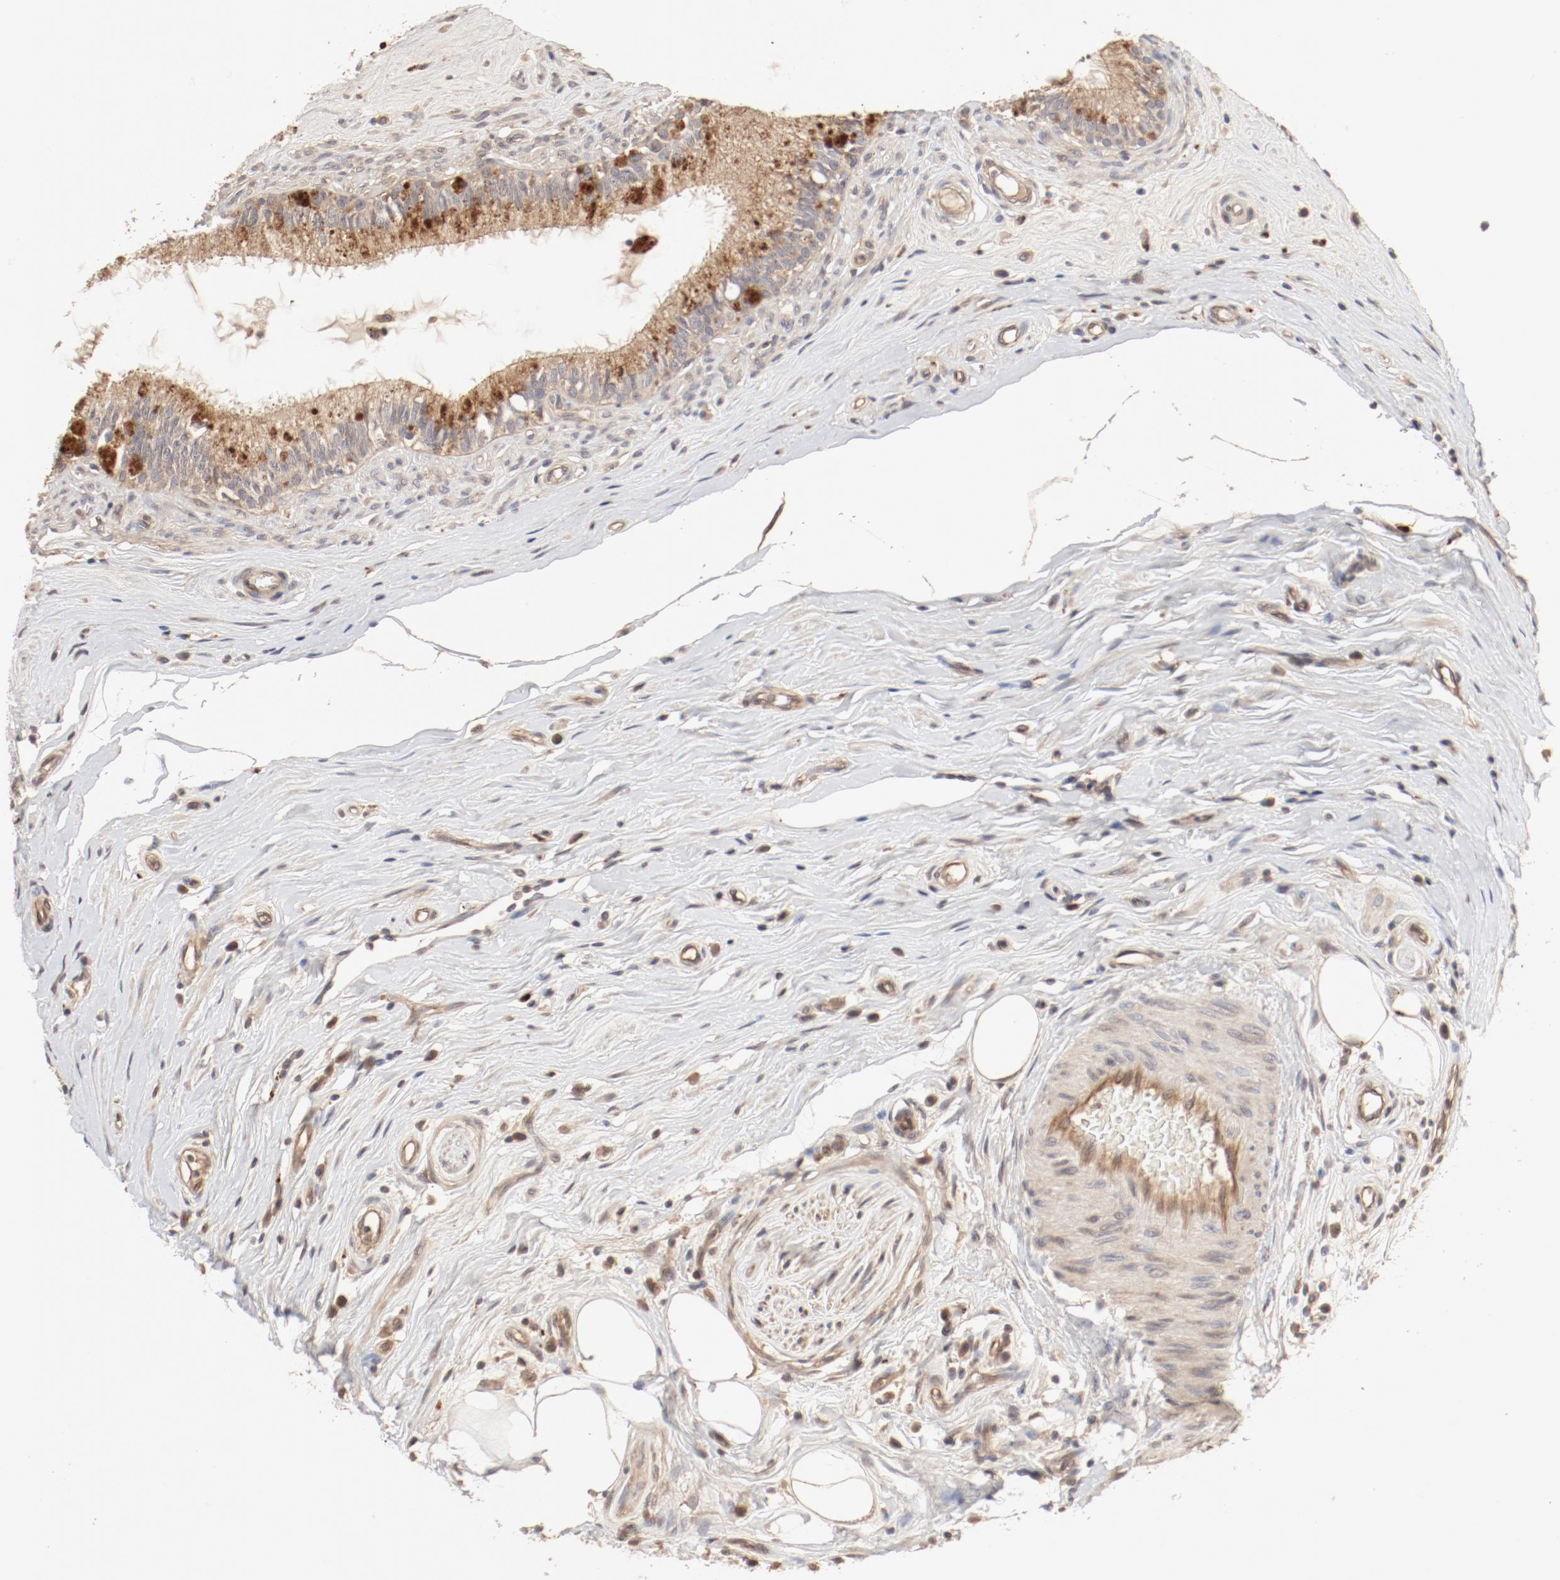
{"staining": {"intensity": "moderate", "quantity": ">75%", "location": "cytoplasmic/membranous"}, "tissue": "epididymis", "cell_type": "Glandular cells", "image_type": "normal", "snomed": [{"axis": "morphology", "description": "Normal tissue, NOS"}, {"axis": "morphology", "description": "Inflammation, NOS"}, {"axis": "topography", "description": "Epididymis"}], "caption": "This histopathology image reveals benign epididymis stained with IHC to label a protein in brown. The cytoplasmic/membranous of glandular cells show moderate positivity for the protein. Nuclei are counter-stained blue.", "gene": "IL3RA", "patient": {"sex": "male", "age": 84}}